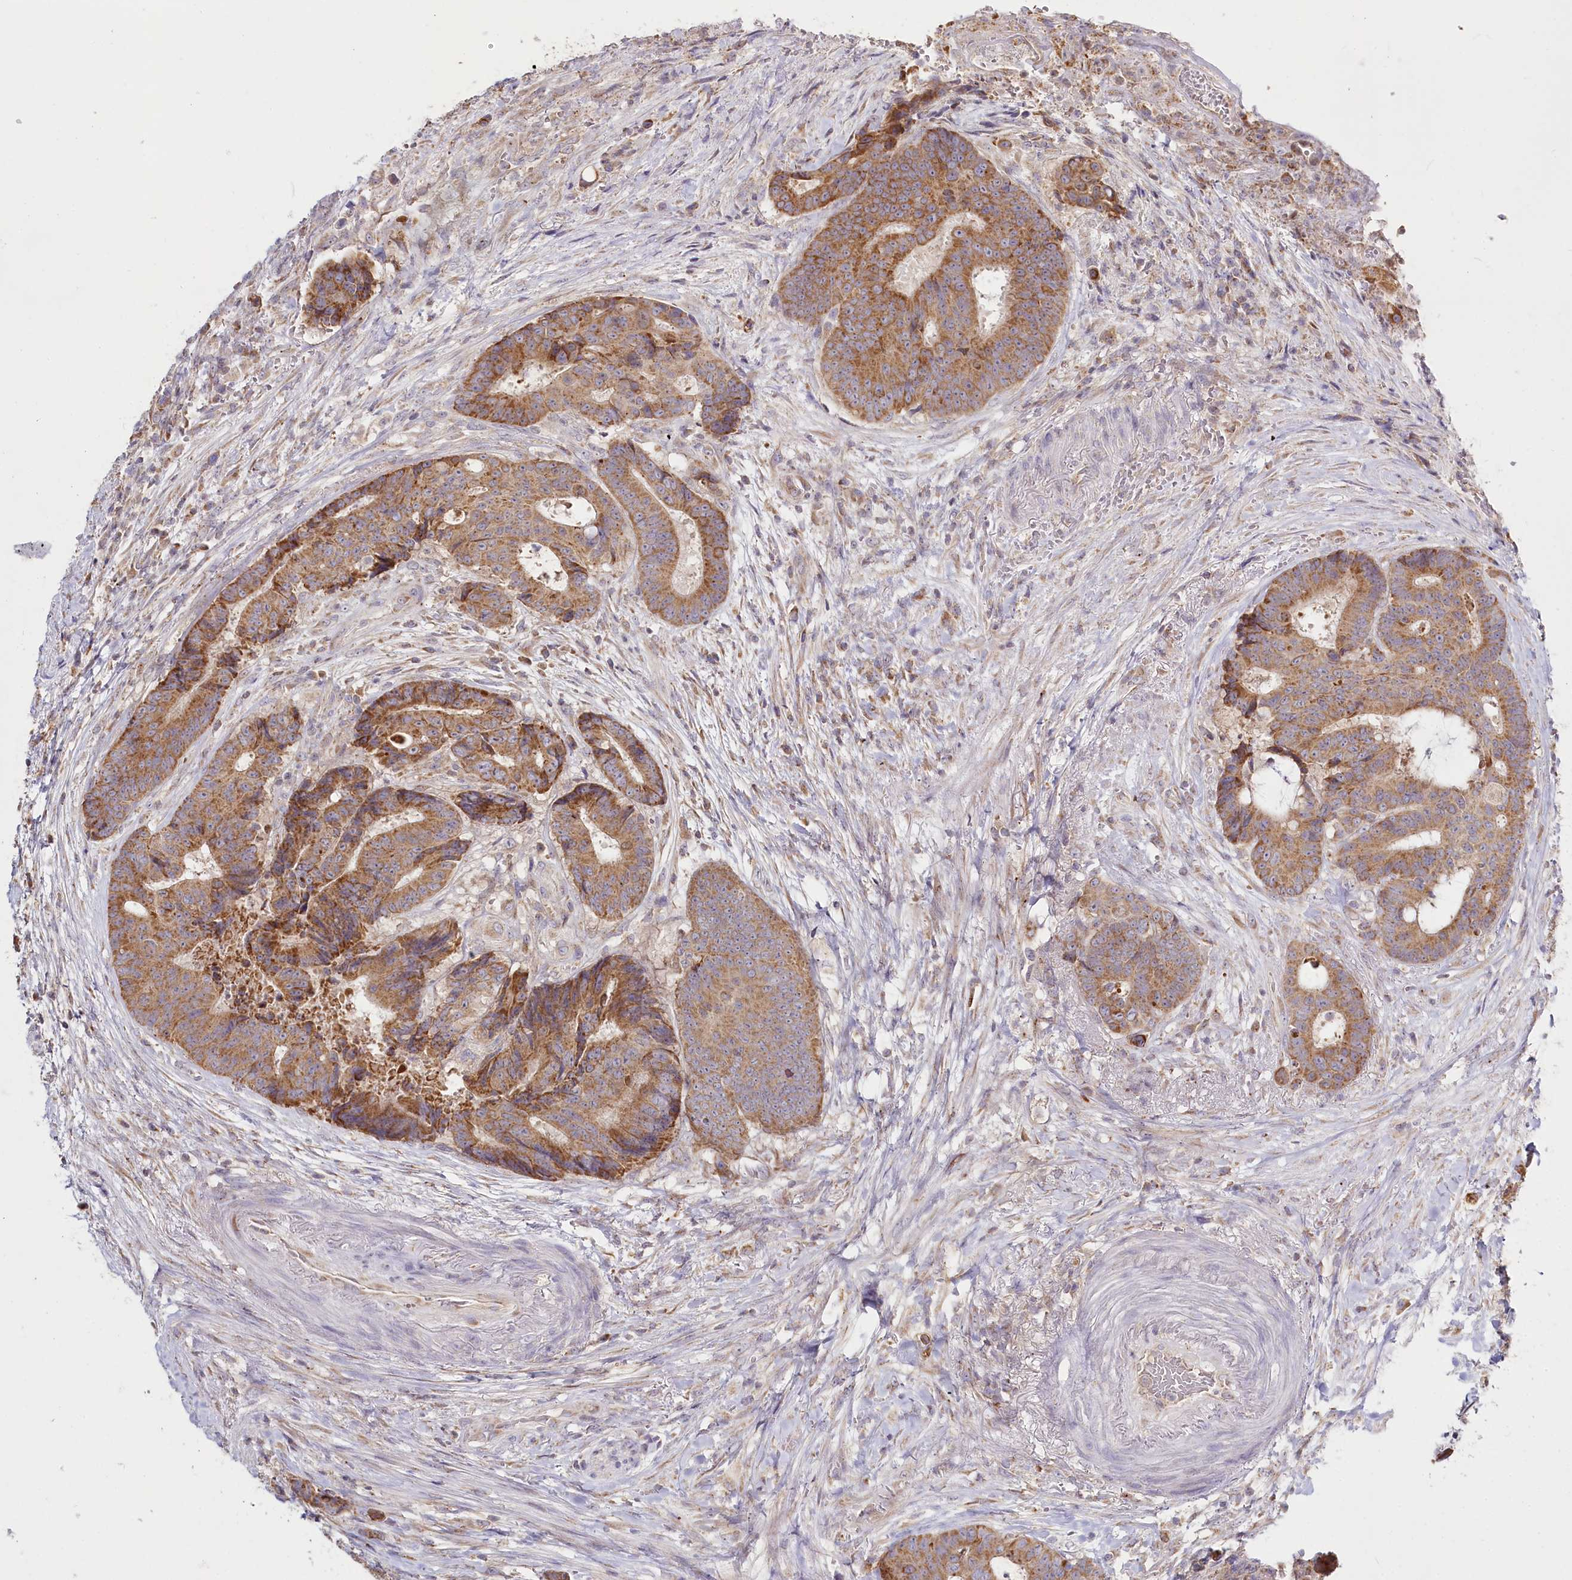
{"staining": {"intensity": "moderate", "quantity": ">75%", "location": "cytoplasmic/membranous"}, "tissue": "colorectal cancer", "cell_type": "Tumor cells", "image_type": "cancer", "snomed": [{"axis": "morphology", "description": "Adenocarcinoma, NOS"}, {"axis": "topography", "description": "Rectum"}], "caption": "Human adenocarcinoma (colorectal) stained with a protein marker reveals moderate staining in tumor cells.", "gene": "ACOX2", "patient": {"sex": "male", "age": 69}}